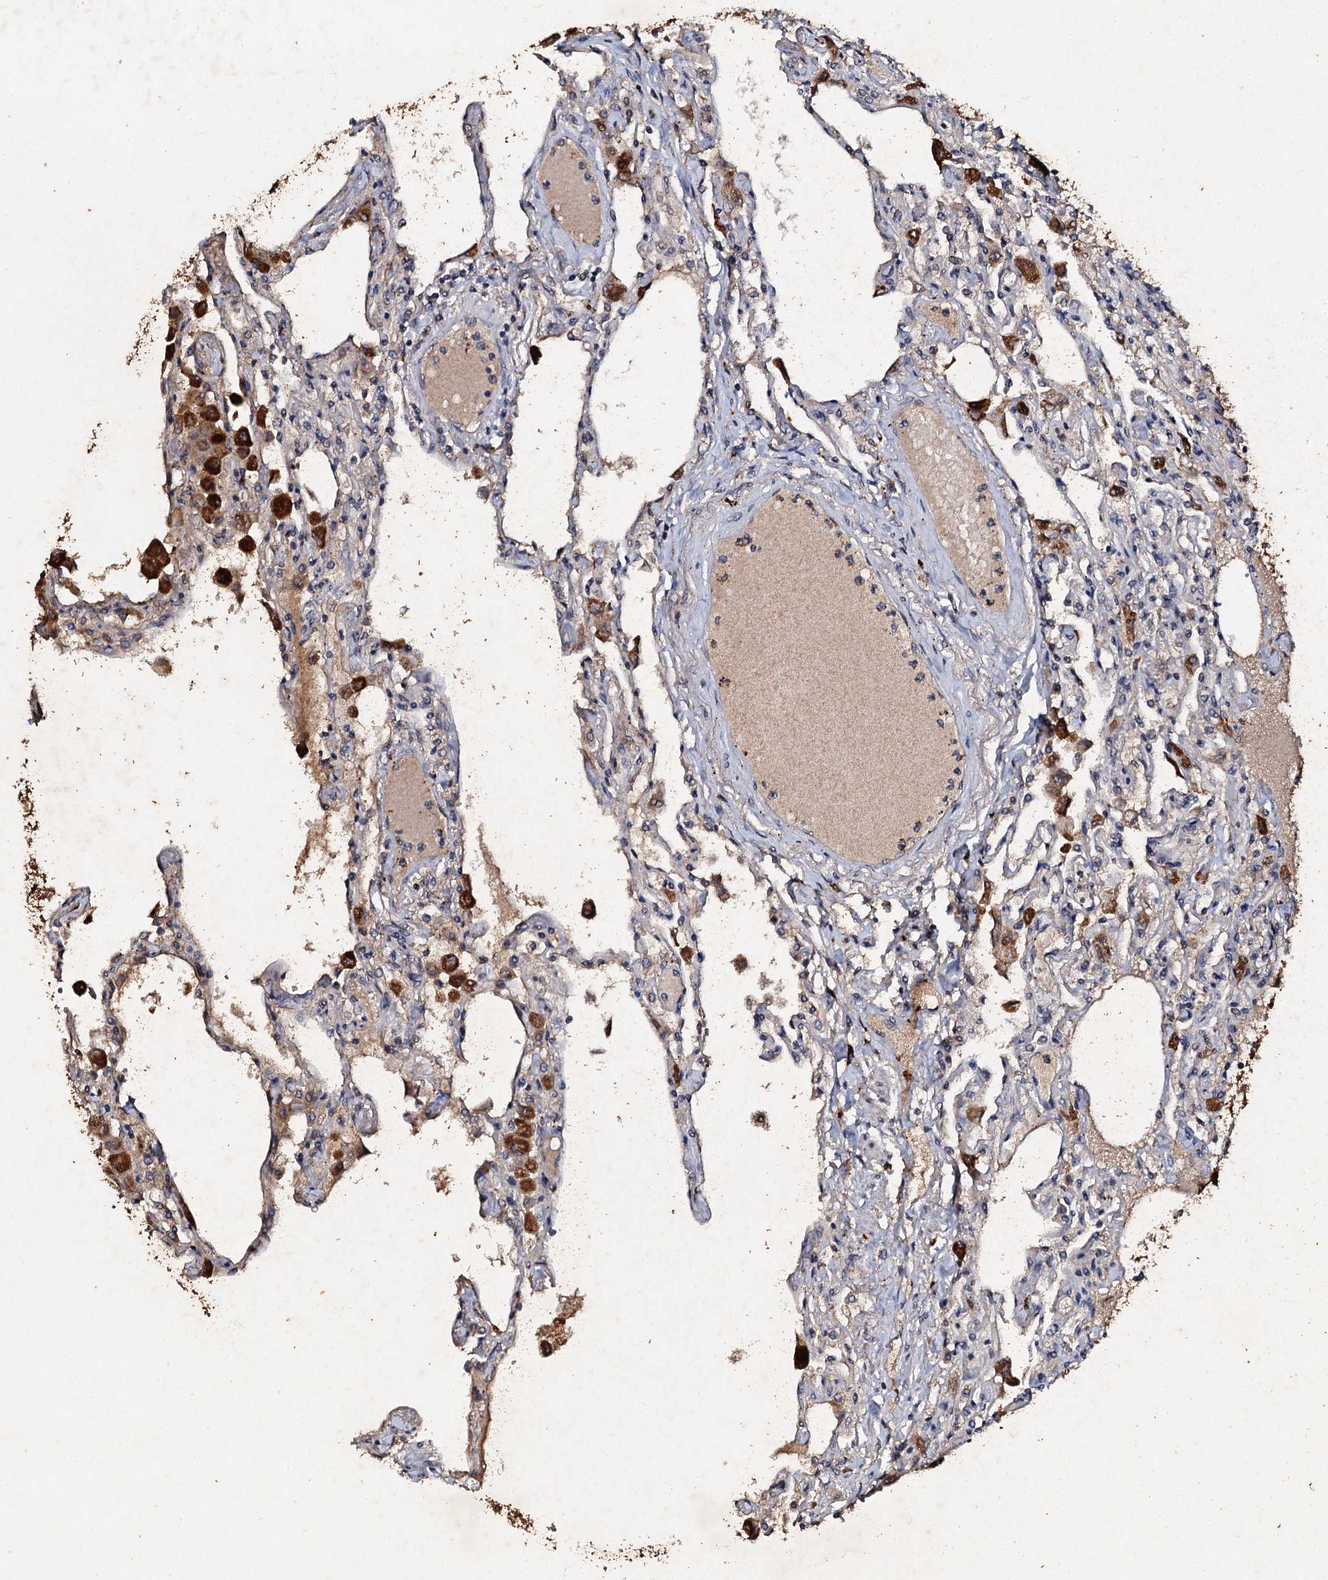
{"staining": {"intensity": "weak", "quantity": ">75%", "location": "cytoplasmic/membranous"}, "tissue": "lung", "cell_type": "Alveolar cells", "image_type": "normal", "snomed": [{"axis": "morphology", "description": "Normal tissue, NOS"}, {"axis": "topography", "description": "Bronchus"}, {"axis": "topography", "description": "Lung"}], "caption": "This photomicrograph demonstrates IHC staining of normal lung, with low weak cytoplasmic/membranous staining in about >75% of alveolar cells.", "gene": "ADAMTS10", "patient": {"sex": "female", "age": 49}}